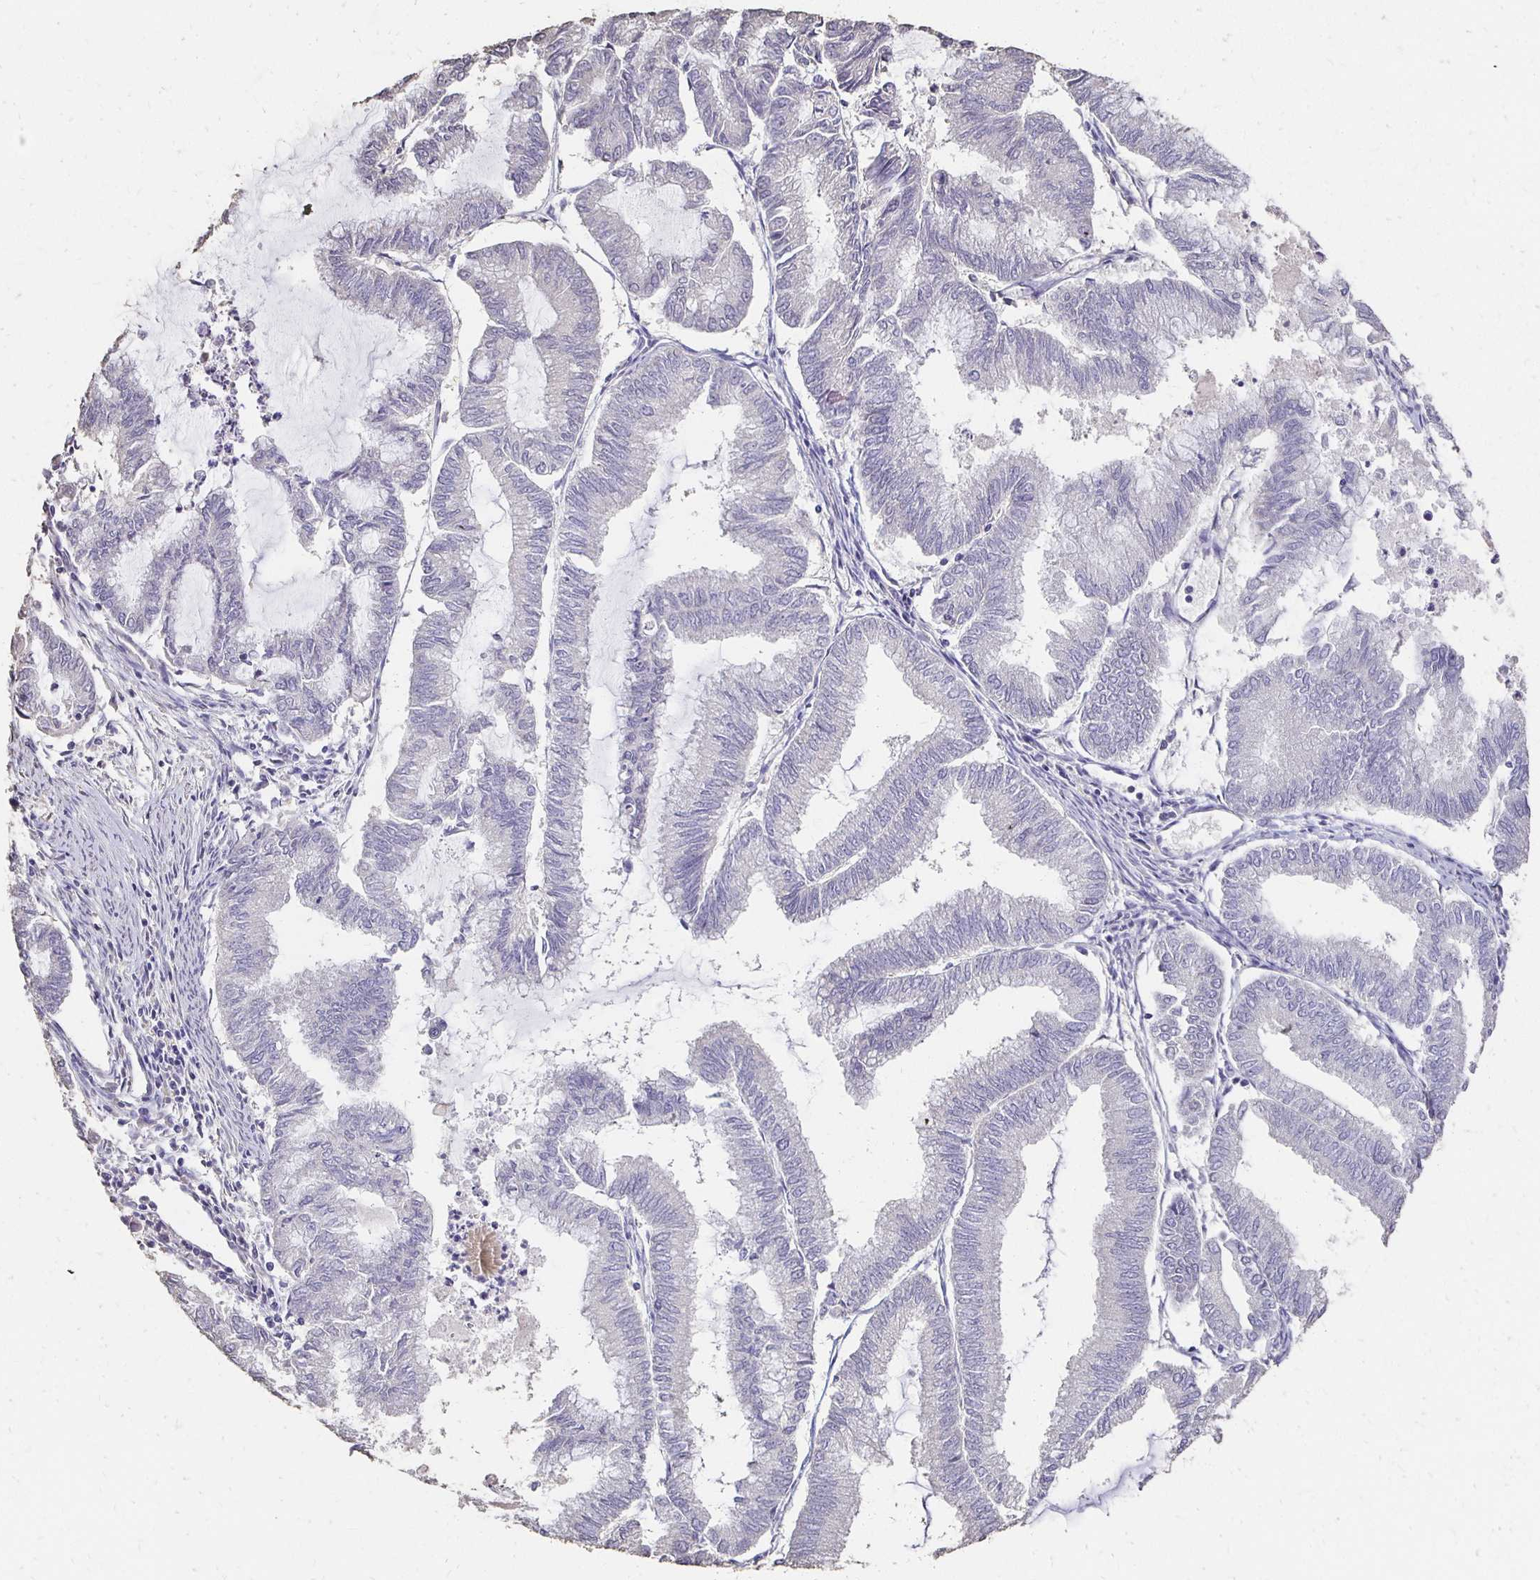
{"staining": {"intensity": "negative", "quantity": "none", "location": "none"}, "tissue": "endometrial cancer", "cell_type": "Tumor cells", "image_type": "cancer", "snomed": [{"axis": "morphology", "description": "Adenocarcinoma, NOS"}, {"axis": "topography", "description": "Endometrium"}], "caption": "Endometrial adenocarcinoma stained for a protein using immunohistochemistry demonstrates no expression tumor cells.", "gene": "UGT1A6", "patient": {"sex": "female", "age": 79}}